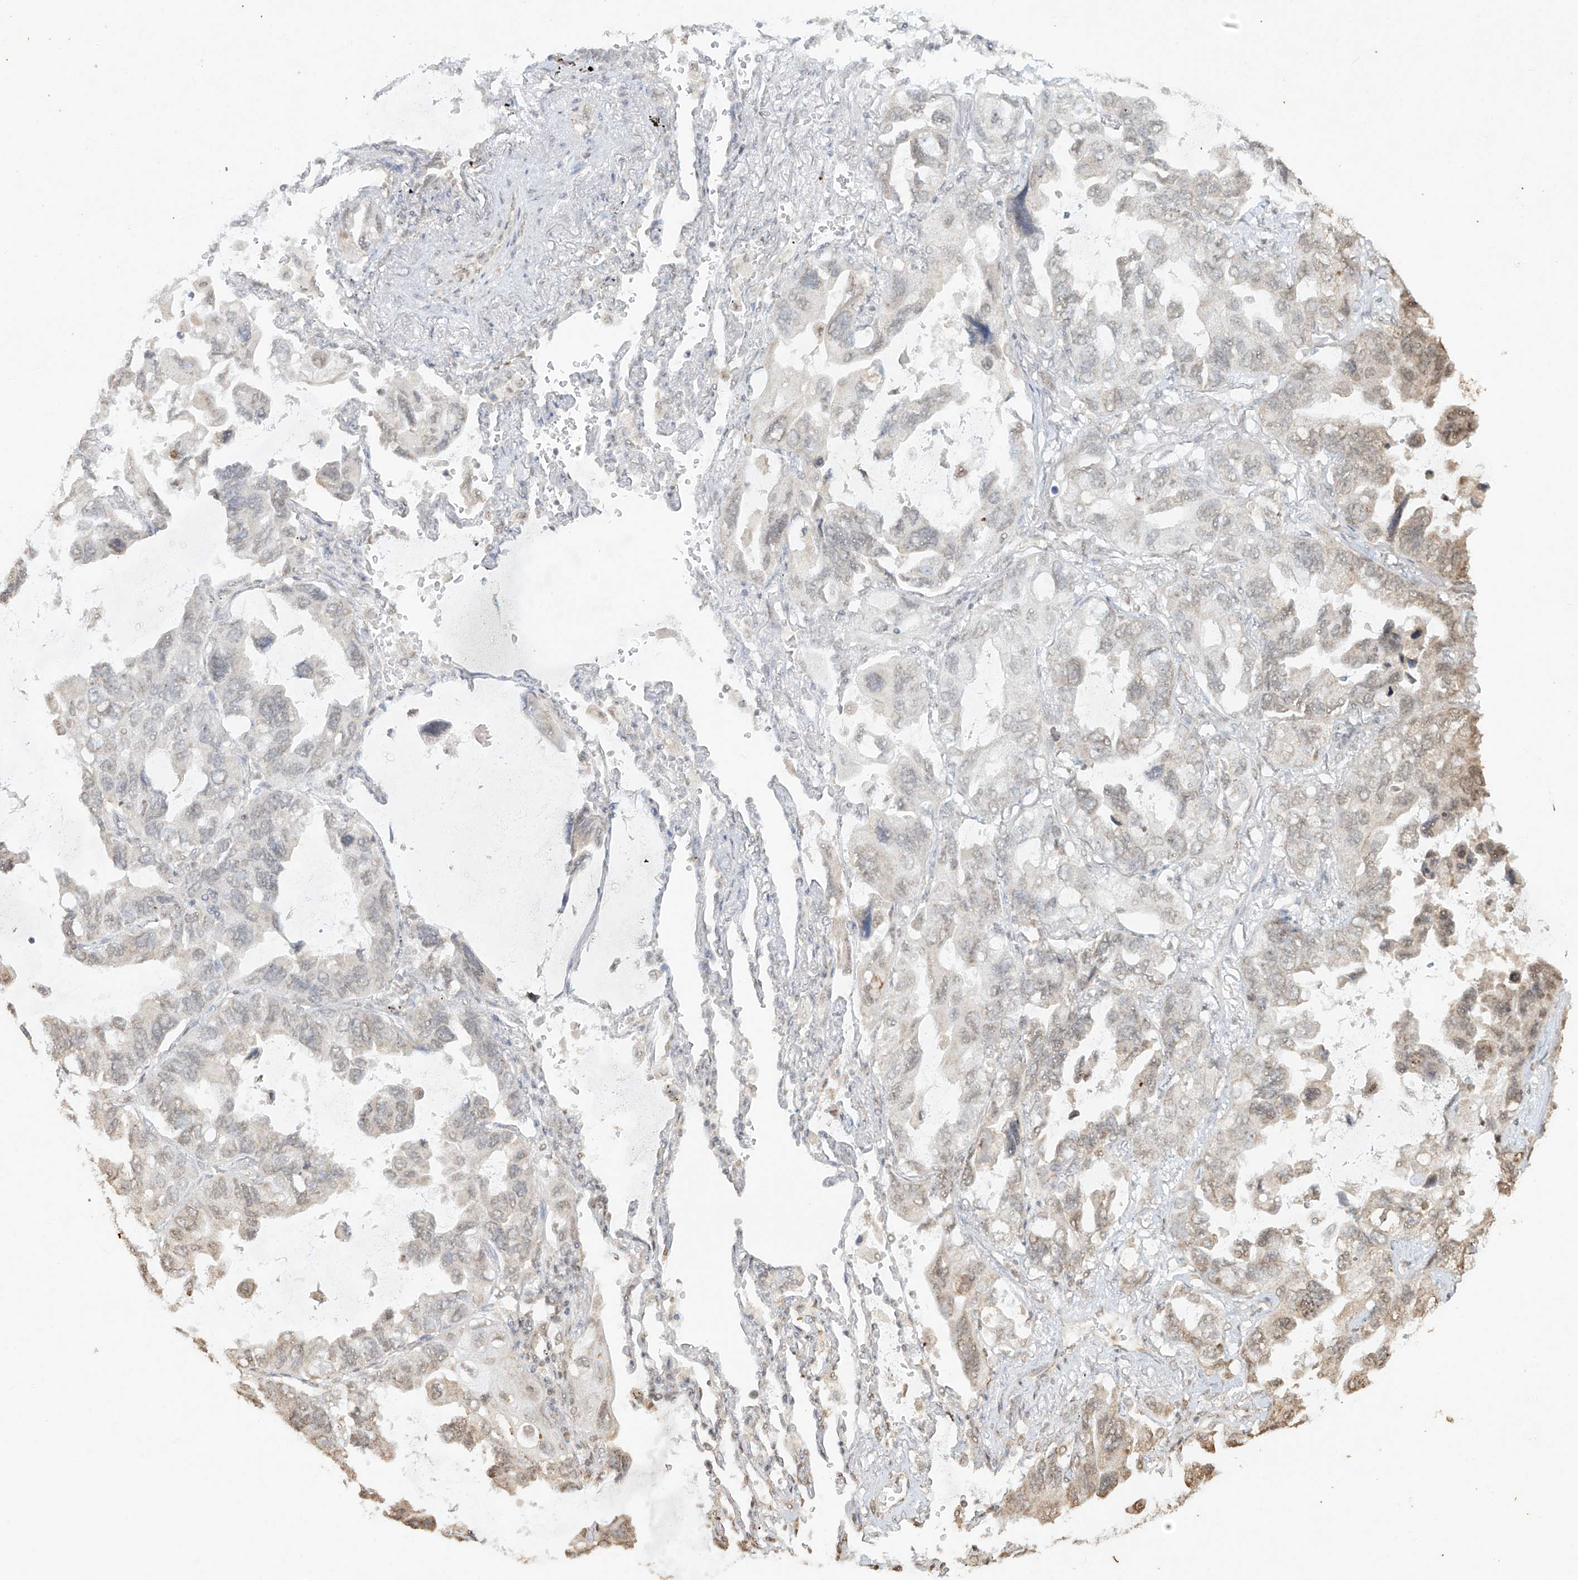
{"staining": {"intensity": "weak", "quantity": "<25%", "location": "nuclear"}, "tissue": "lung cancer", "cell_type": "Tumor cells", "image_type": "cancer", "snomed": [{"axis": "morphology", "description": "Squamous cell carcinoma, NOS"}, {"axis": "topography", "description": "Lung"}], "caption": "This is a image of immunohistochemistry (IHC) staining of lung squamous cell carcinoma, which shows no expression in tumor cells.", "gene": "TIGAR", "patient": {"sex": "female", "age": 73}}